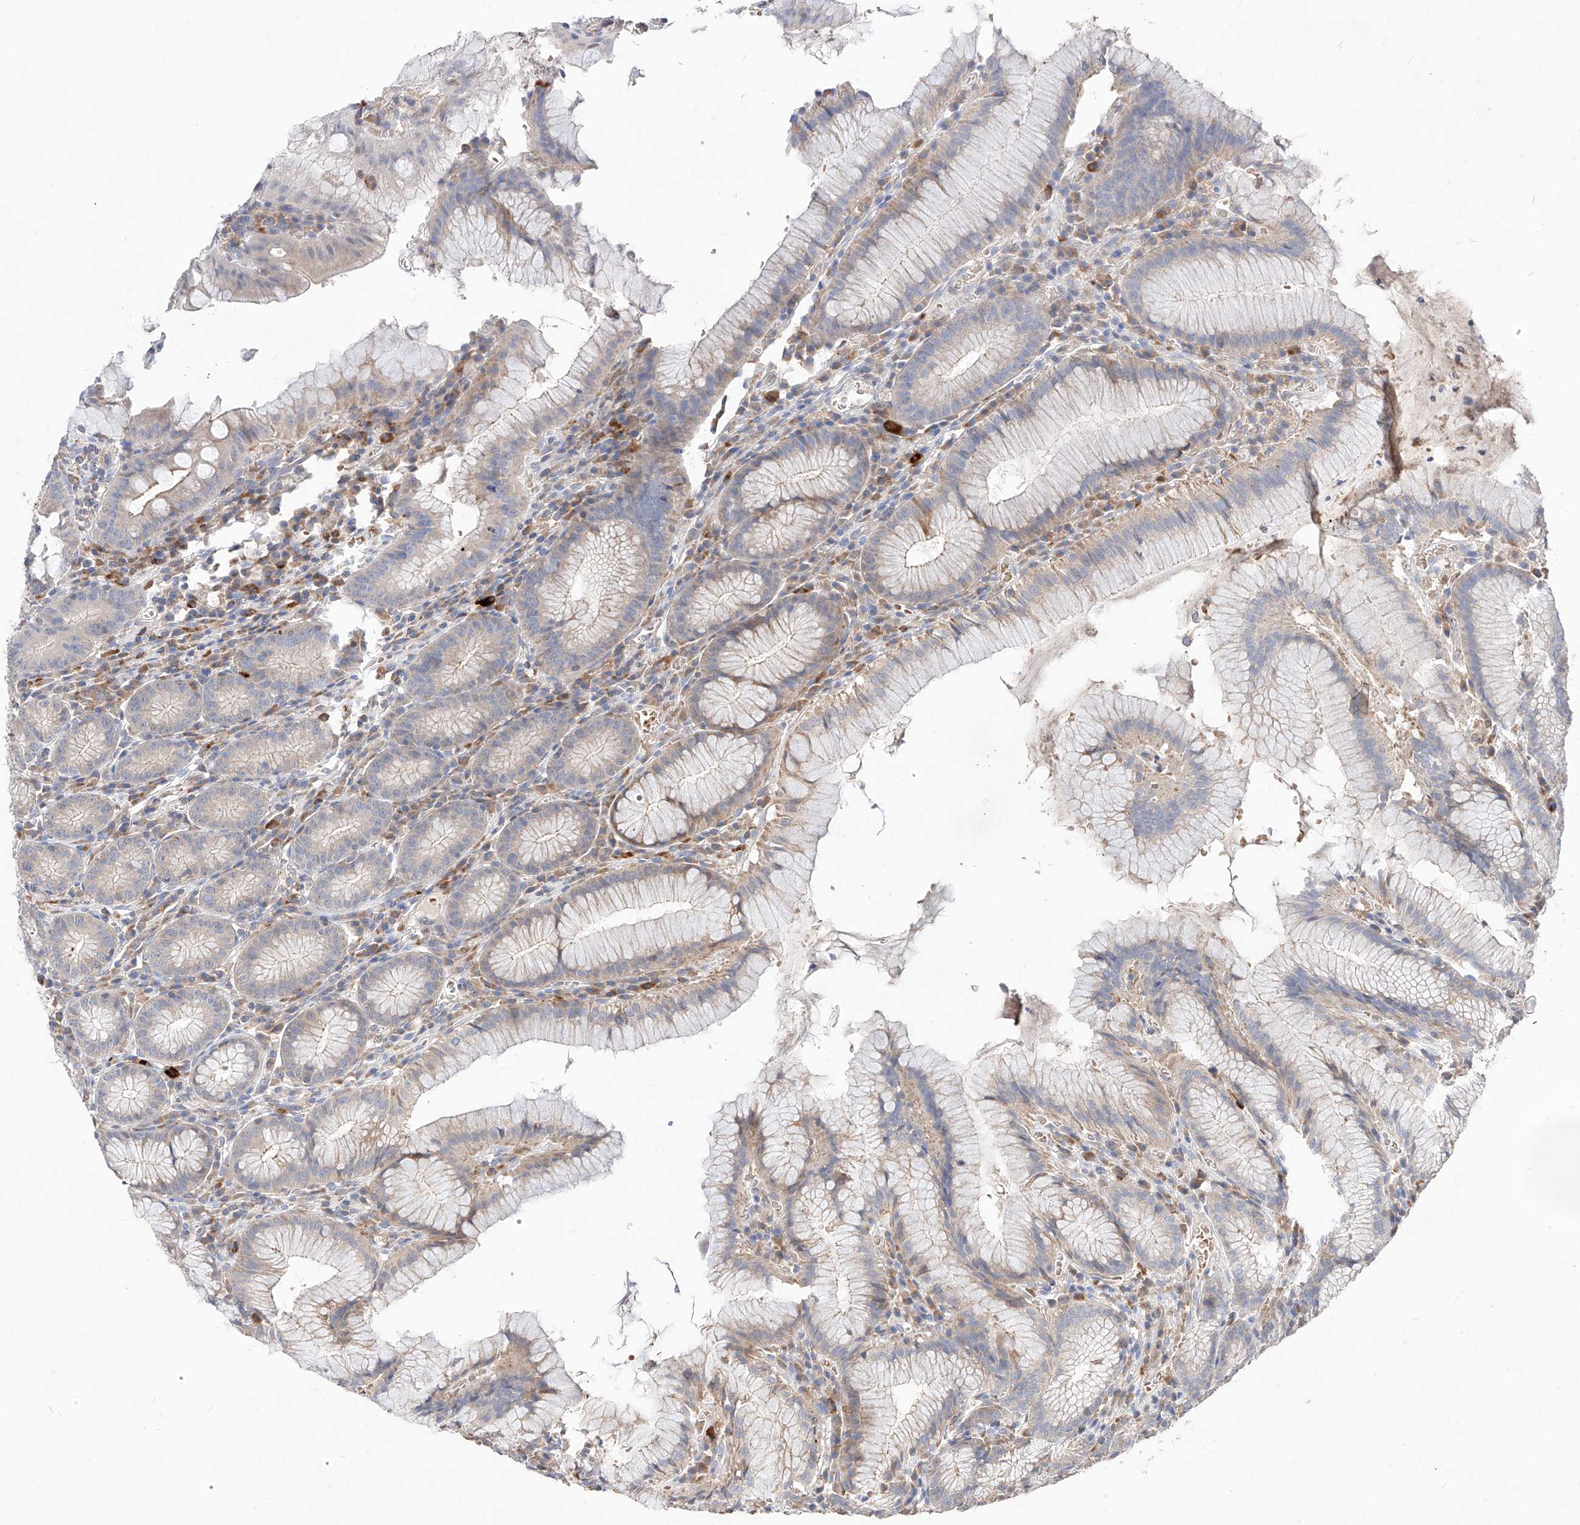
{"staining": {"intensity": "weak", "quantity": "25%-75%", "location": "cytoplasmic/membranous"}, "tissue": "stomach", "cell_type": "Glandular cells", "image_type": "normal", "snomed": [{"axis": "morphology", "description": "Normal tissue, NOS"}, {"axis": "topography", "description": "Stomach"}], "caption": "Immunohistochemical staining of normal stomach demonstrates low levels of weak cytoplasmic/membranous expression in about 25%-75% of glandular cells. Nuclei are stained in blue.", "gene": "TSNAX", "patient": {"sex": "male", "age": 55}}